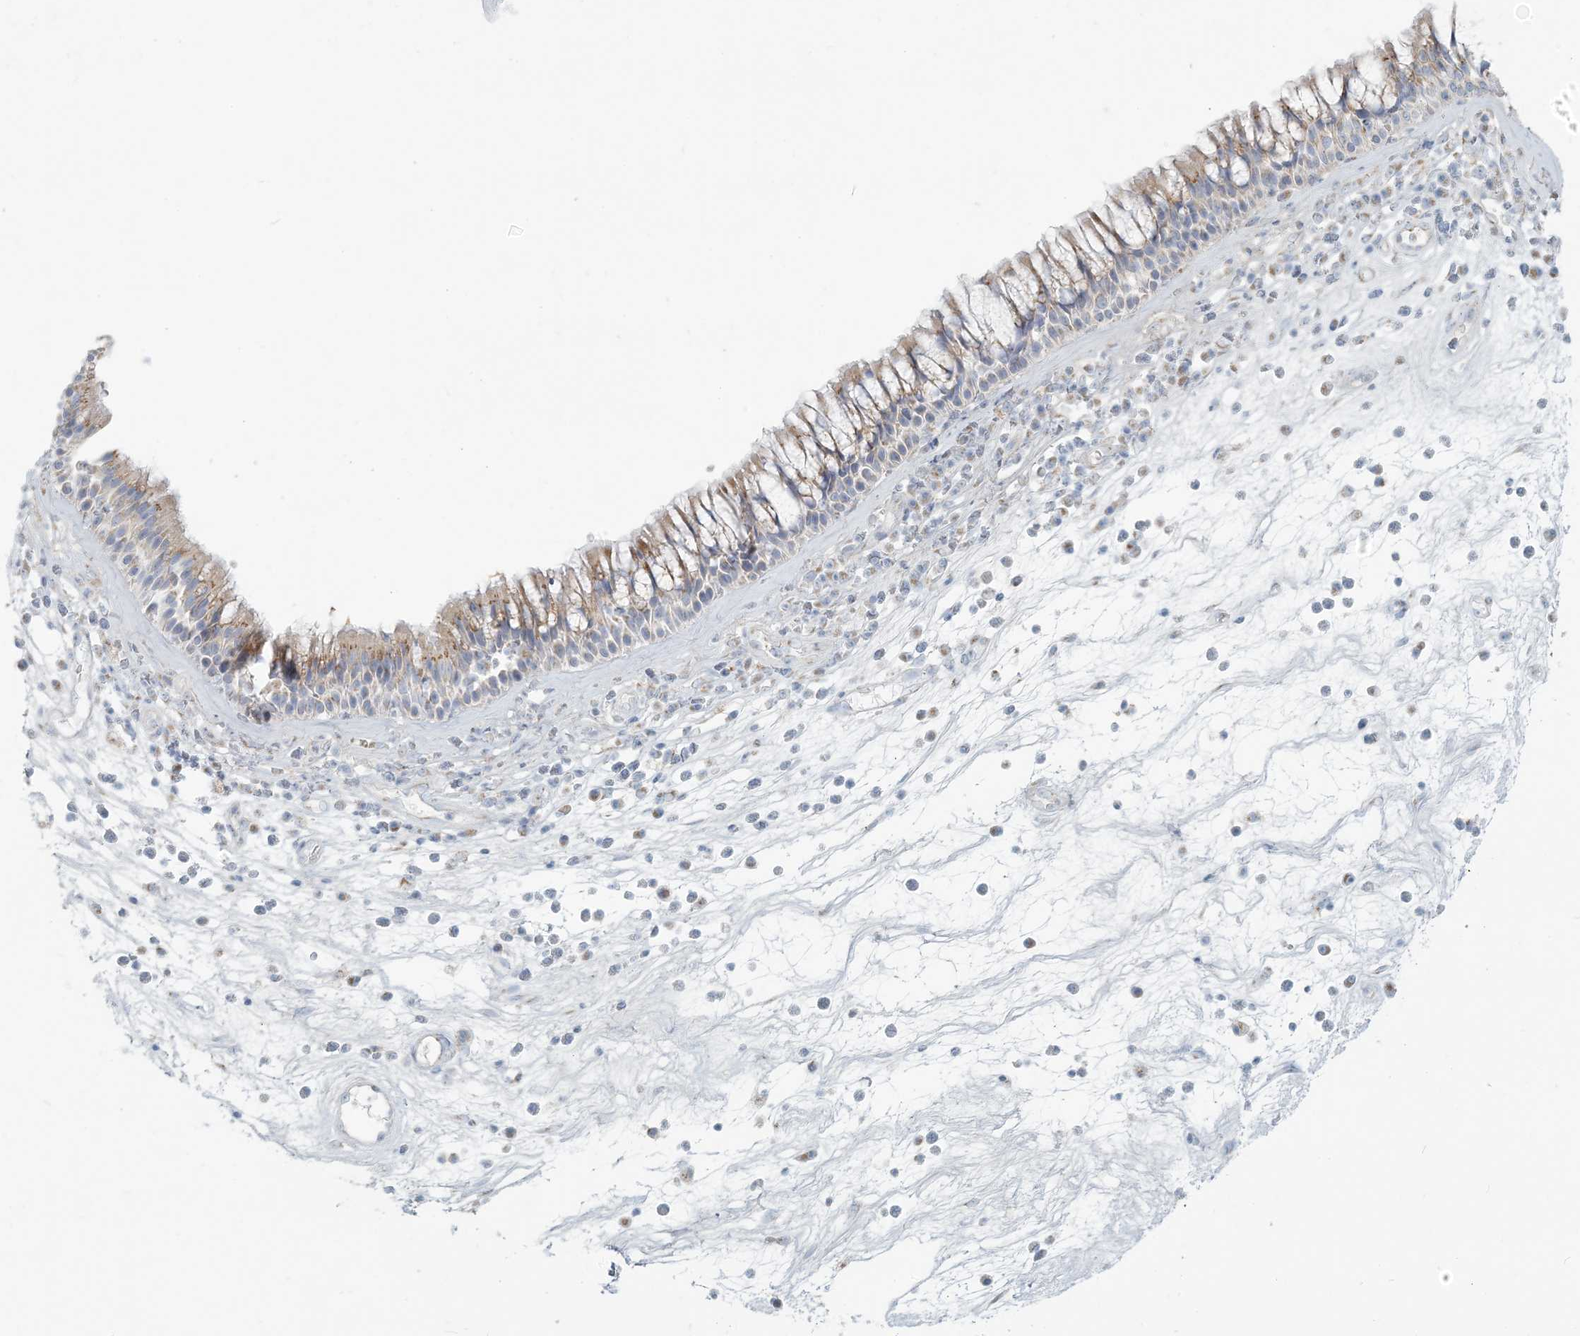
{"staining": {"intensity": "weak", "quantity": "25%-75%", "location": "cytoplasmic/membranous"}, "tissue": "nasopharynx", "cell_type": "Respiratory epithelial cells", "image_type": "normal", "snomed": [{"axis": "morphology", "description": "Normal tissue, NOS"}, {"axis": "morphology", "description": "Inflammation, NOS"}, {"axis": "morphology", "description": "Malignant melanoma, Metastatic site"}, {"axis": "topography", "description": "Nasopharynx"}], "caption": "About 25%-75% of respiratory epithelial cells in normal human nasopharynx display weak cytoplasmic/membranous protein staining as visualized by brown immunohistochemical staining.", "gene": "SCML1", "patient": {"sex": "male", "age": 70}}